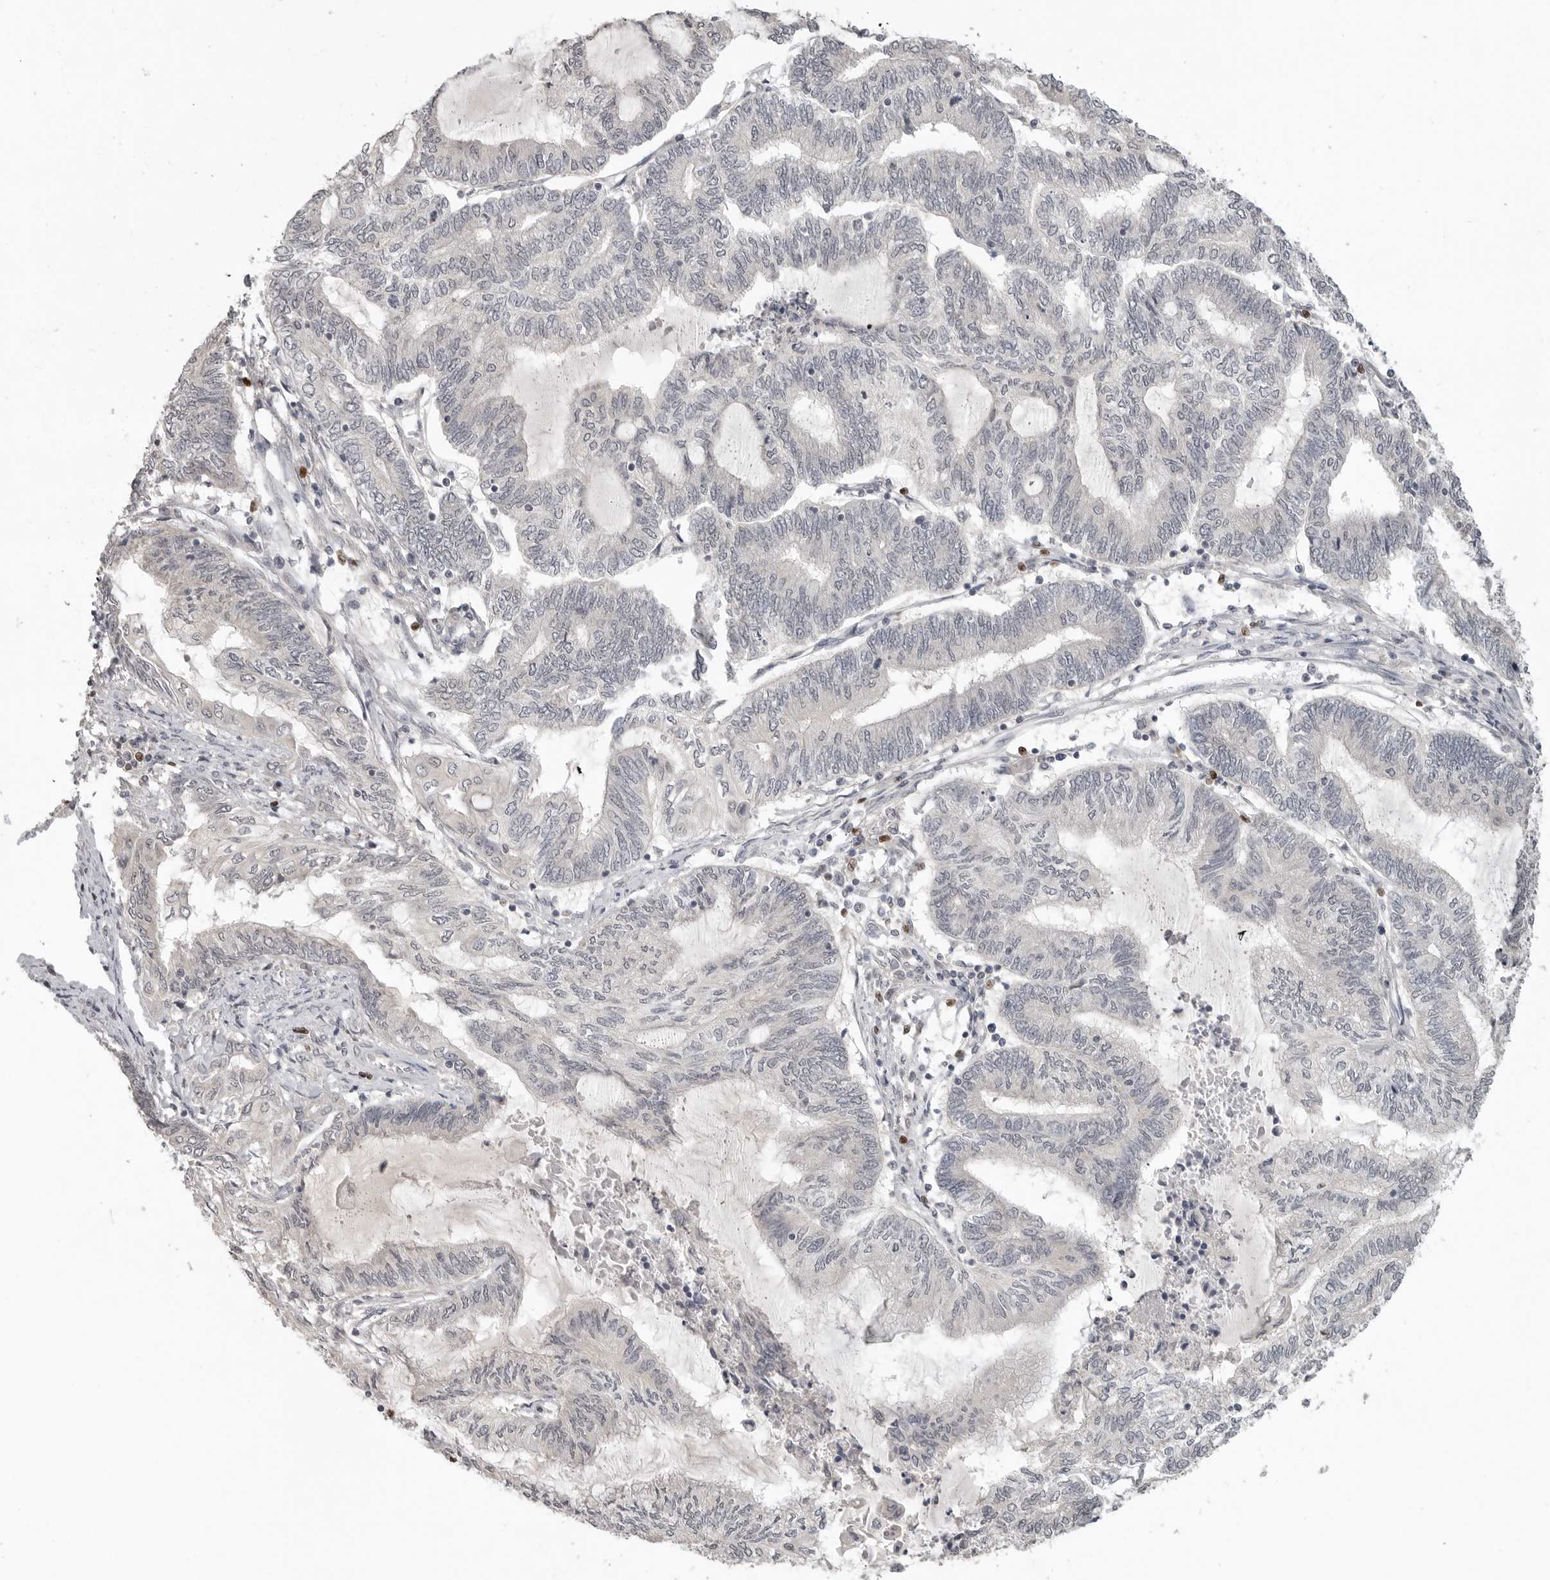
{"staining": {"intensity": "negative", "quantity": "none", "location": "none"}, "tissue": "endometrial cancer", "cell_type": "Tumor cells", "image_type": "cancer", "snomed": [{"axis": "morphology", "description": "Adenocarcinoma, NOS"}, {"axis": "topography", "description": "Uterus"}, {"axis": "topography", "description": "Endometrium"}], "caption": "DAB (3,3'-diaminobenzidine) immunohistochemical staining of human endometrial cancer (adenocarcinoma) shows no significant positivity in tumor cells.", "gene": "FOXP3", "patient": {"sex": "female", "age": 70}}